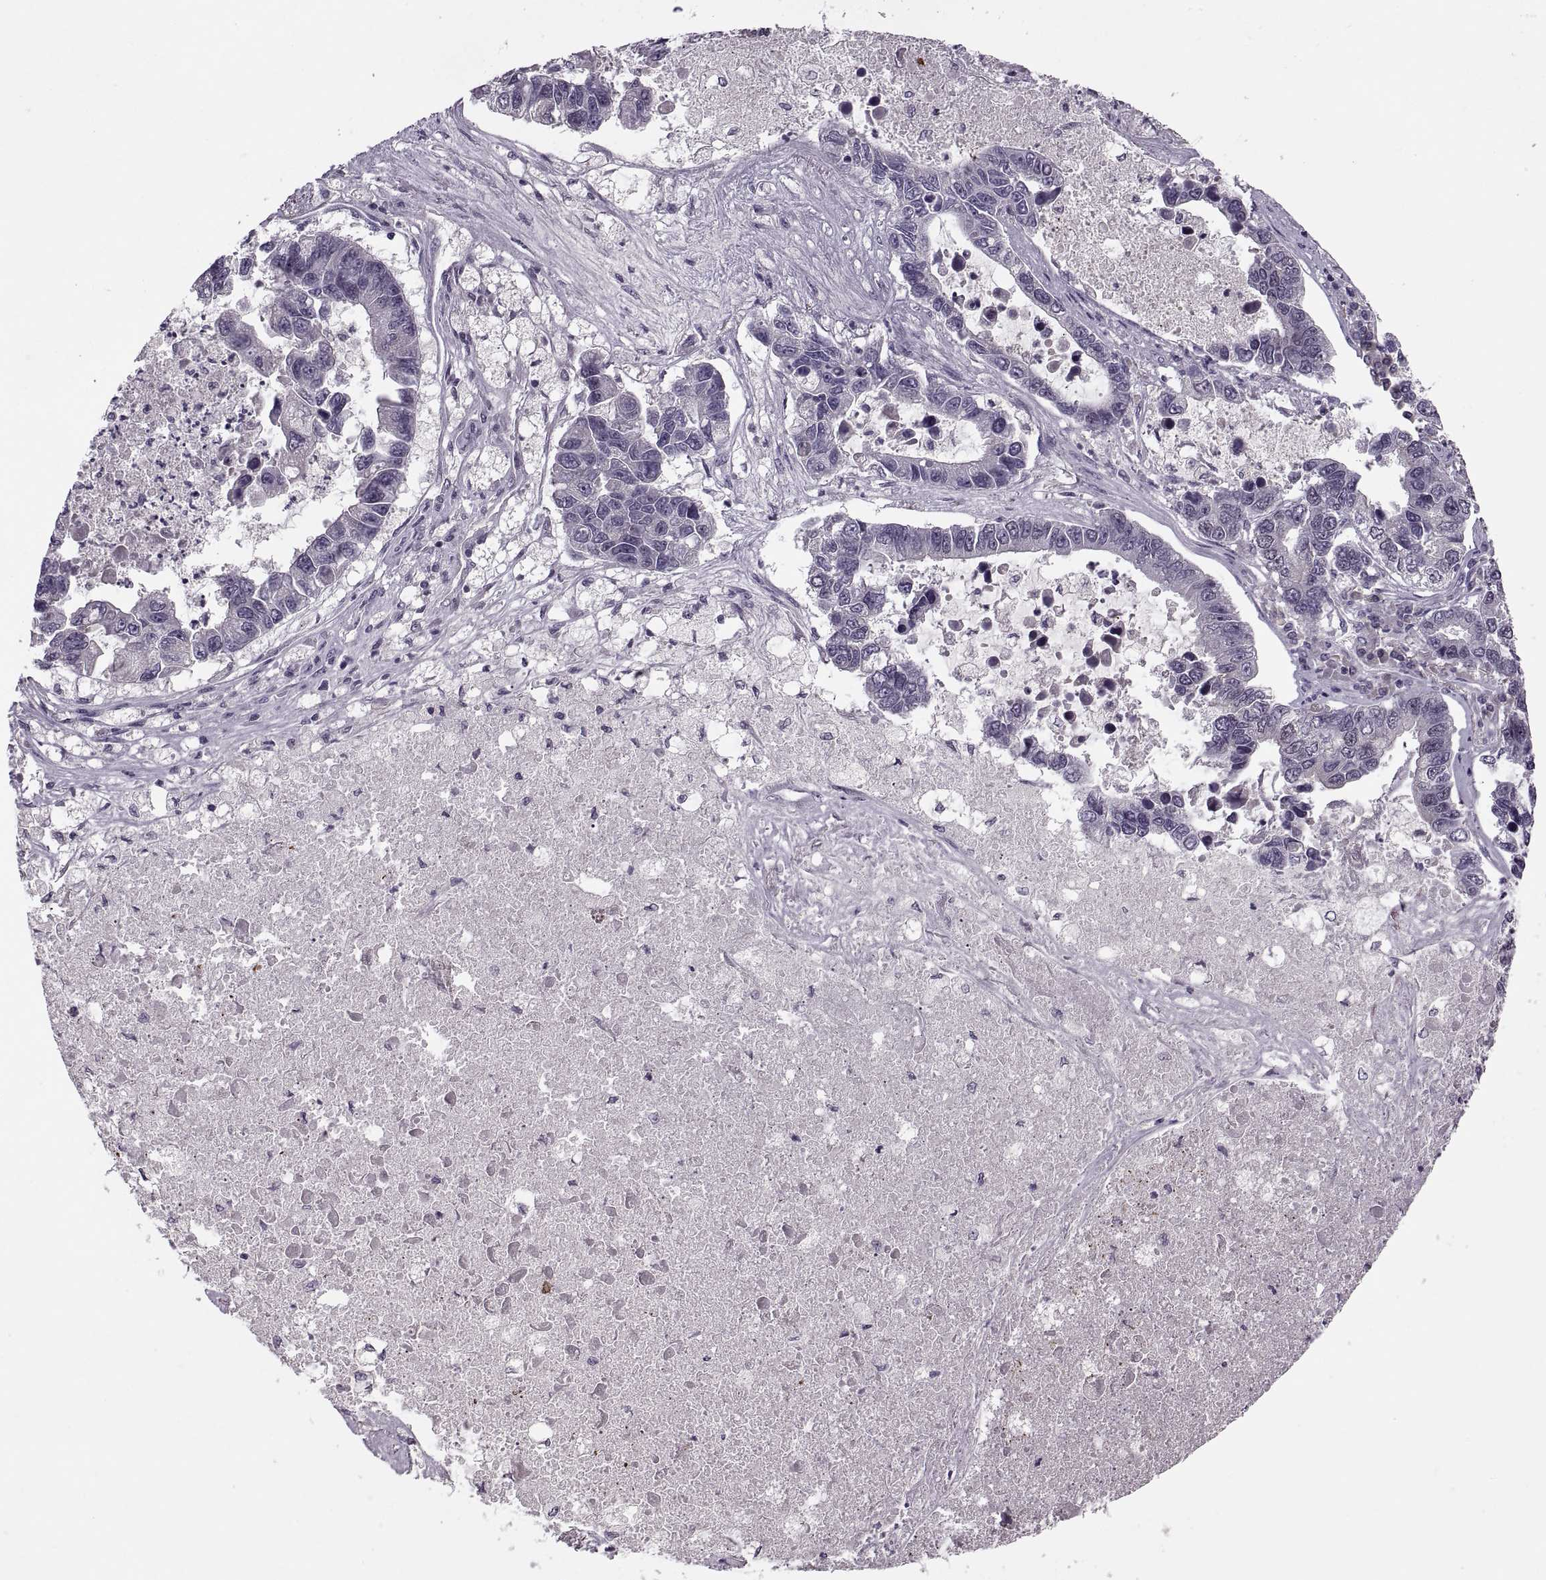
{"staining": {"intensity": "negative", "quantity": "none", "location": "none"}, "tissue": "lung cancer", "cell_type": "Tumor cells", "image_type": "cancer", "snomed": [{"axis": "morphology", "description": "Adenocarcinoma, NOS"}, {"axis": "topography", "description": "Bronchus"}, {"axis": "topography", "description": "Lung"}], "caption": "Tumor cells show no significant expression in lung adenocarcinoma.", "gene": "CACNA1F", "patient": {"sex": "female", "age": 51}}